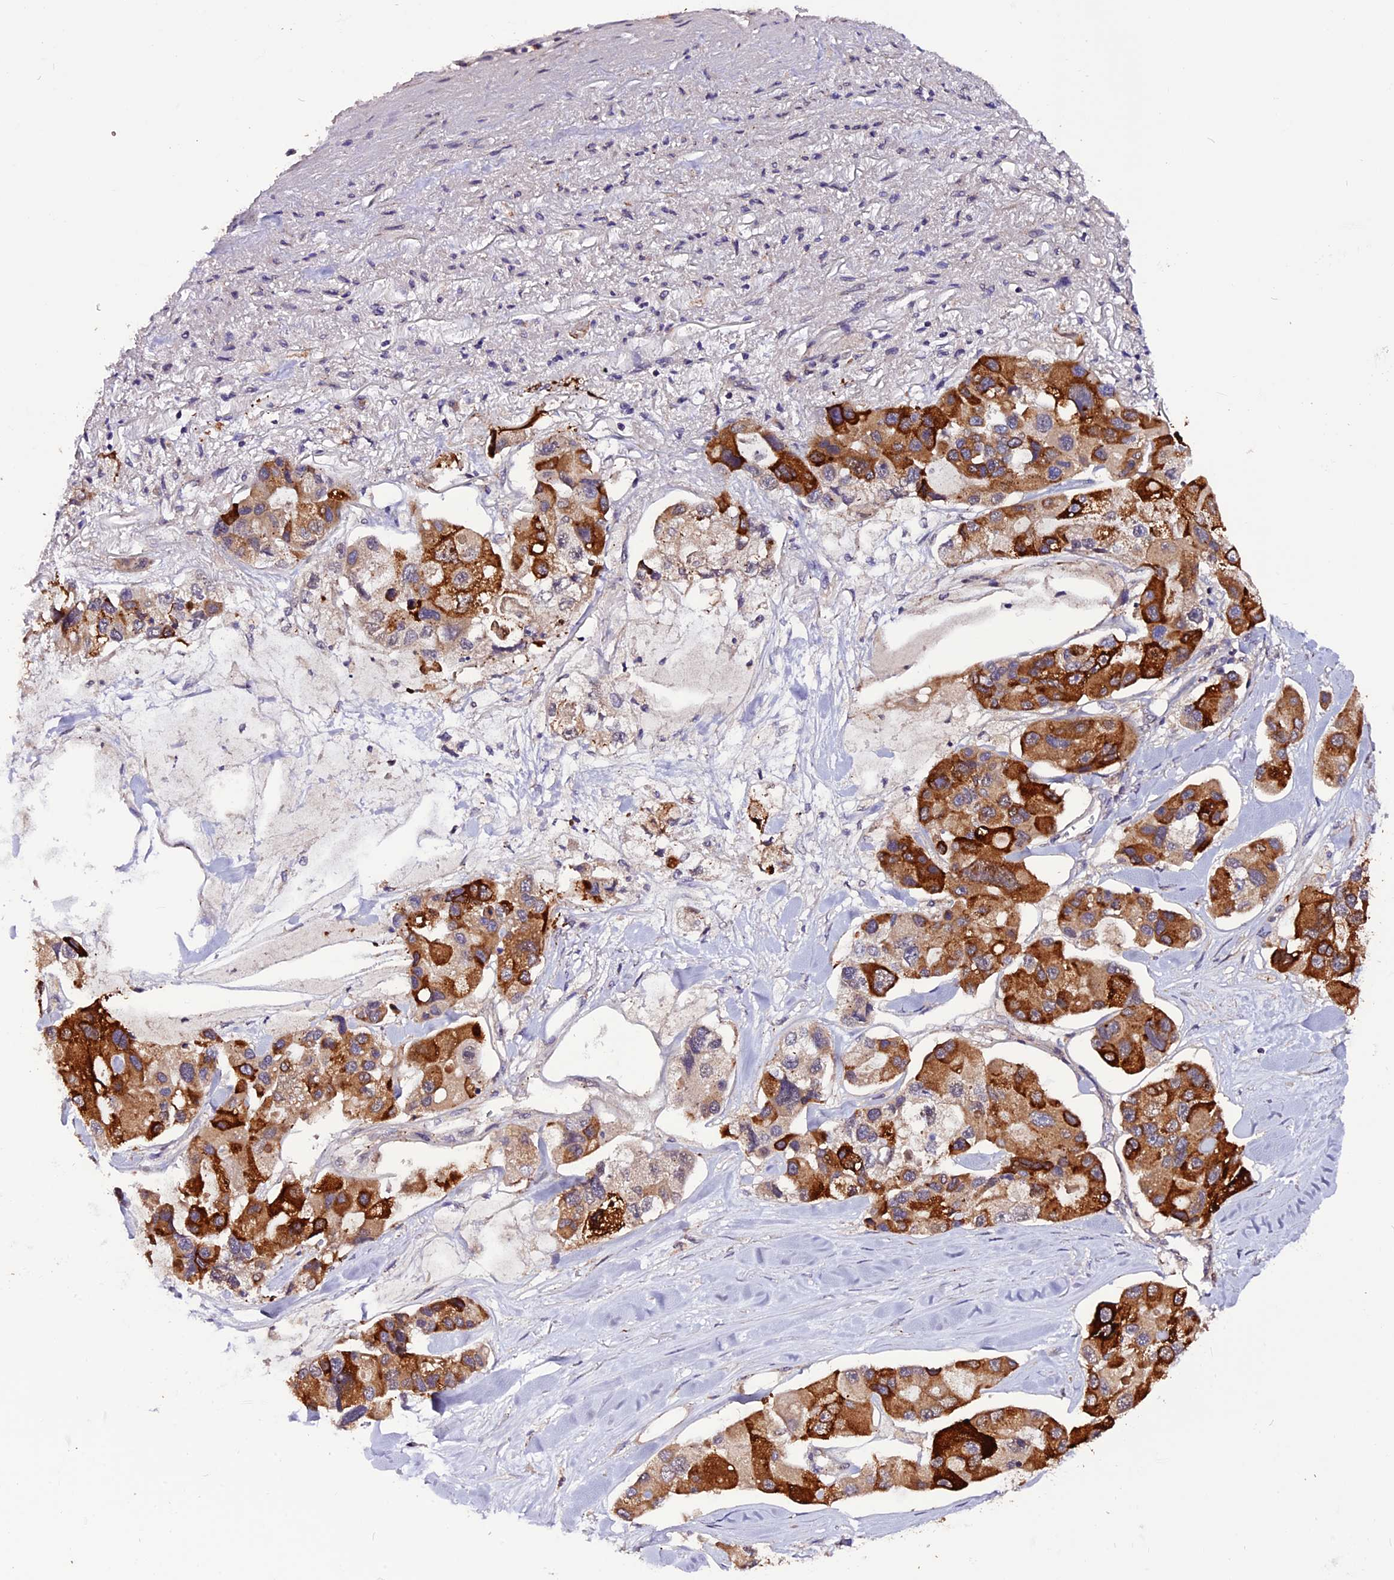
{"staining": {"intensity": "strong", "quantity": ">75%", "location": "cytoplasmic/membranous"}, "tissue": "lung cancer", "cell_type": "Tumor cells", "image_type": "cancer", "snomed": [{"axis": "morphology", "description": "Adenocarcinoma, NOS"}, {"axis": "topography", "description": "Lung"}], "caption": "Lung adenocarcinoma stained for a protein (brown) displays strong cytoplasmic/membranous positive positivity in about >75% of tumor cells.", "gene": "RINL", "patient": {"sex": "female", "age": 54}}